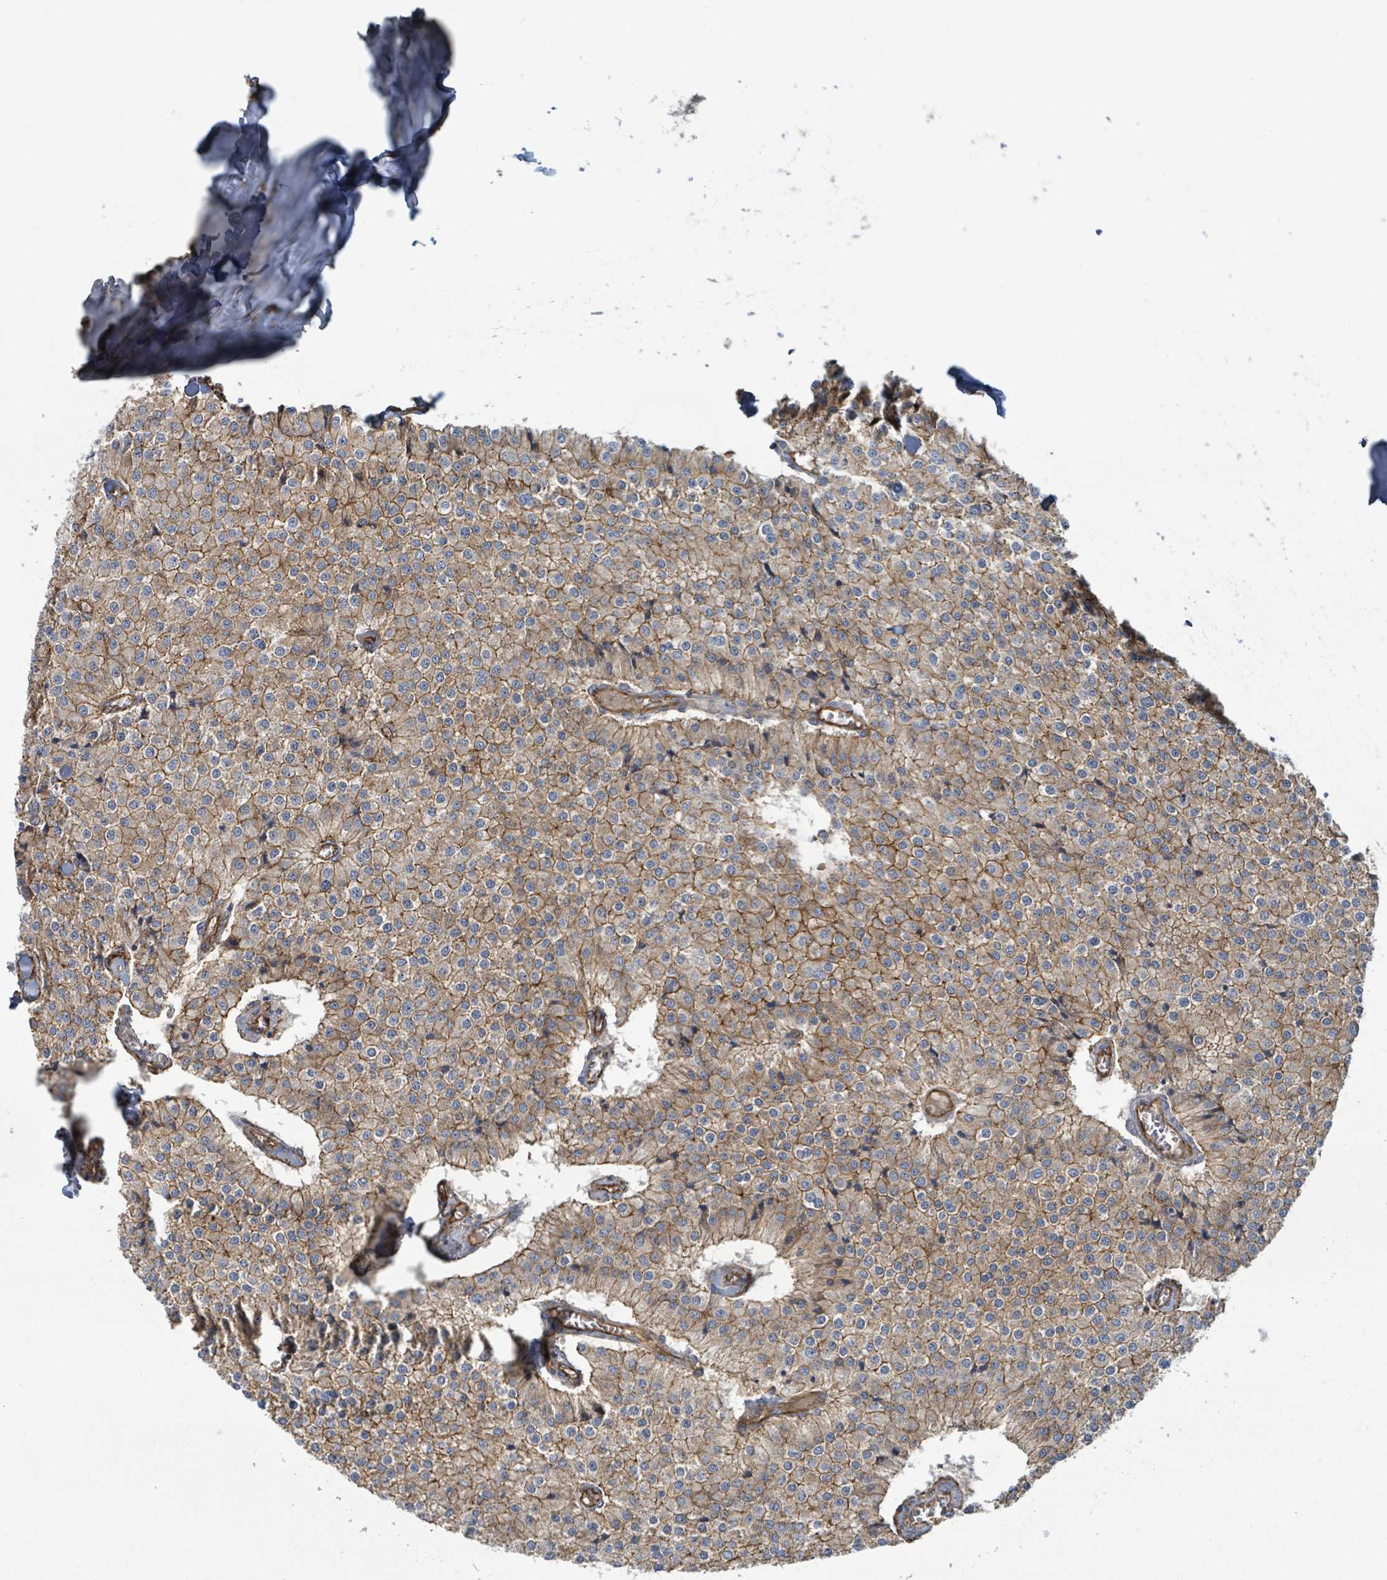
{"staining": {"intensity": "moderate", "quantity": ">75%", "location": "cytoplasmic/membranous"}, "tissue": "carcinoid", "cell_type": "Tumor cells", "image_type": "cancer", "snomed": [{"axis": "morphology", "description": "Carcinoid, malignant, NOS"}, {"axis": "topography", "description": "Colon"}], "caption": "Human carcinoid (malignant) stained with a brown dye exhibits moderate cytoplasmic/membranous positive positivity in about >75% of tumor cells.", "gene": "LDOC1", "patient": {"sex": "female", "age": 52}}